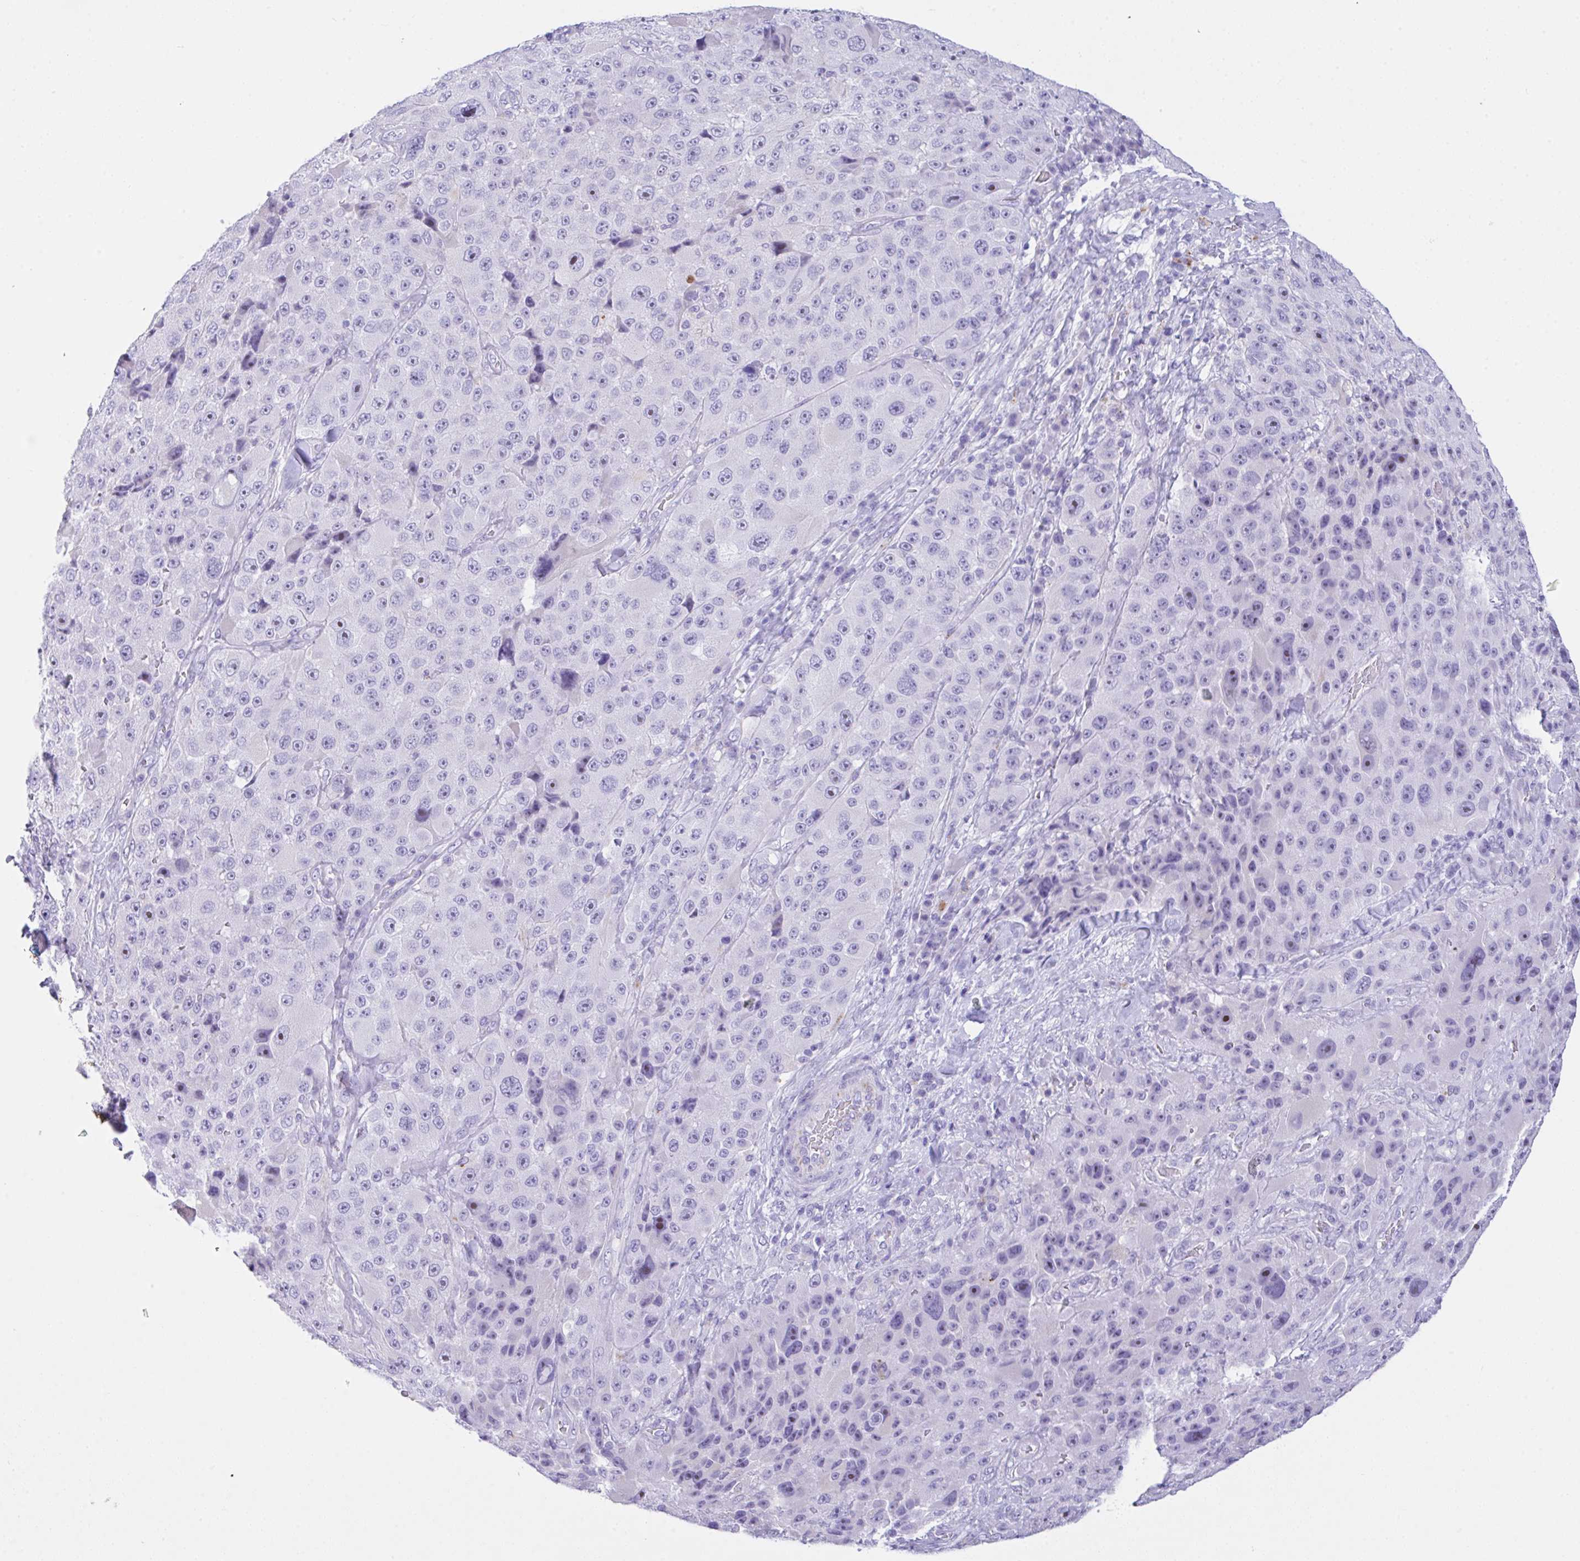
{"staining": {"intensity": "negative", "quantity": "none", "location": "none"}, "tissue": "melanoma", "cell_type": "Tumor cells", "image_type": "cancer", "snomed": [{"axis": "morphology", "description": "Malignant melanoma, Metastatic site"}, {"axis": "topography", "description": "Lymph node"}], "caption": "This is an immunohistochemistry histopathology image of malignant melanoma (metastatic site). There is no staining in tumor cells.", "gene": "NDUFAF8", "patient": {"sex": "male", "age": 62}}